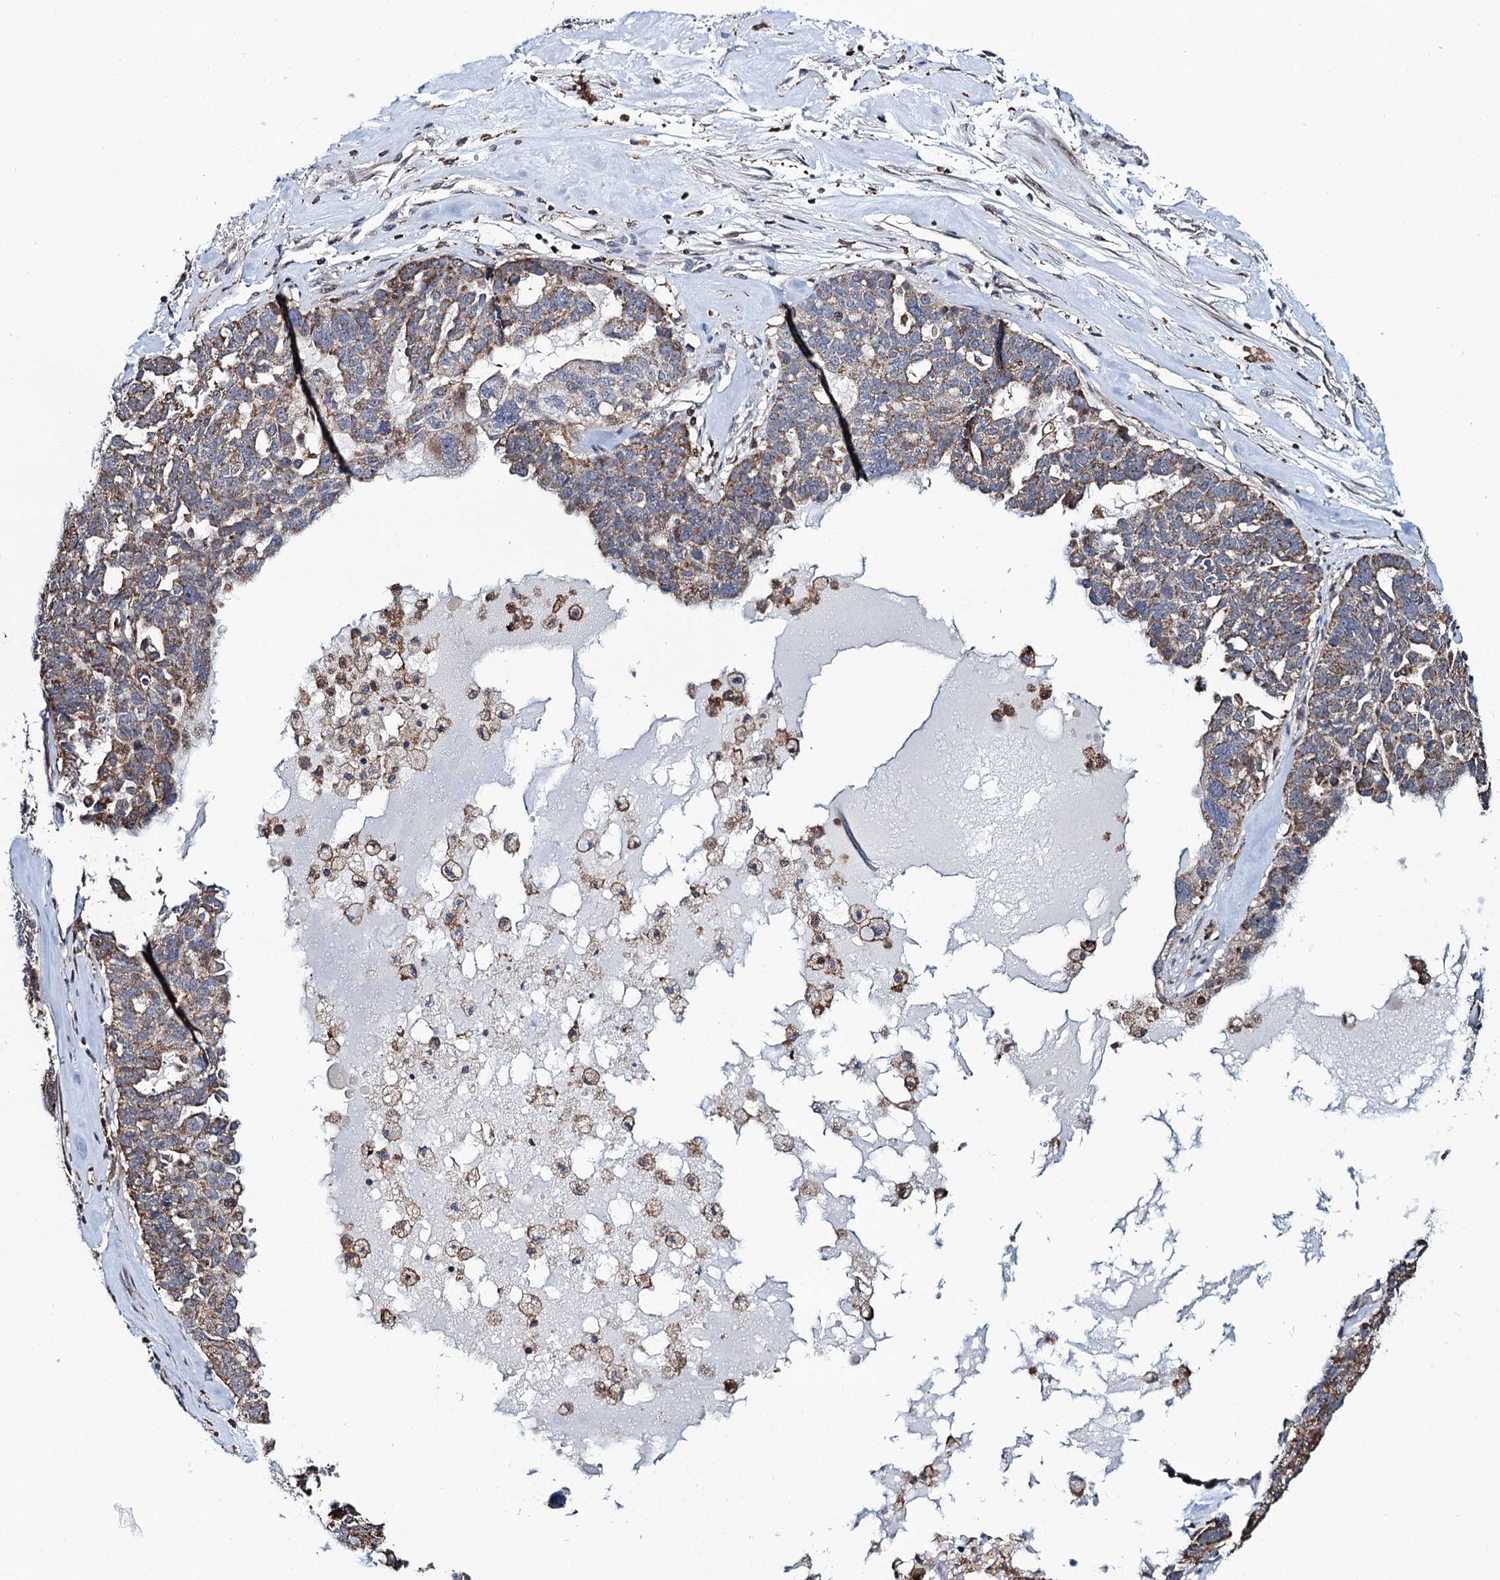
{"staining": {"intensity": "weak", "quantity": "25%-75%", "location": "cytoplasmic/membranous"}, "tissue": "ovarian cancer", "cell_type": "Tumor cells", "image_type": "cancer", "snomed": [{"axis": "morphology", "description": "Cystadenocarcinoma, serous, NOS"}, {"axis": "topography", "description": "Ovary"}], "caption": "Approximately 25%-75% of tumor cells in human serous cystadenocarcinoma (ovarian) exhibit weak cytoplasmic/membranous protein expression as visualized by brown immunohistochemical staining.", "gene": "CCDC102A", "patient": {"sex": "female", "age": 59}}